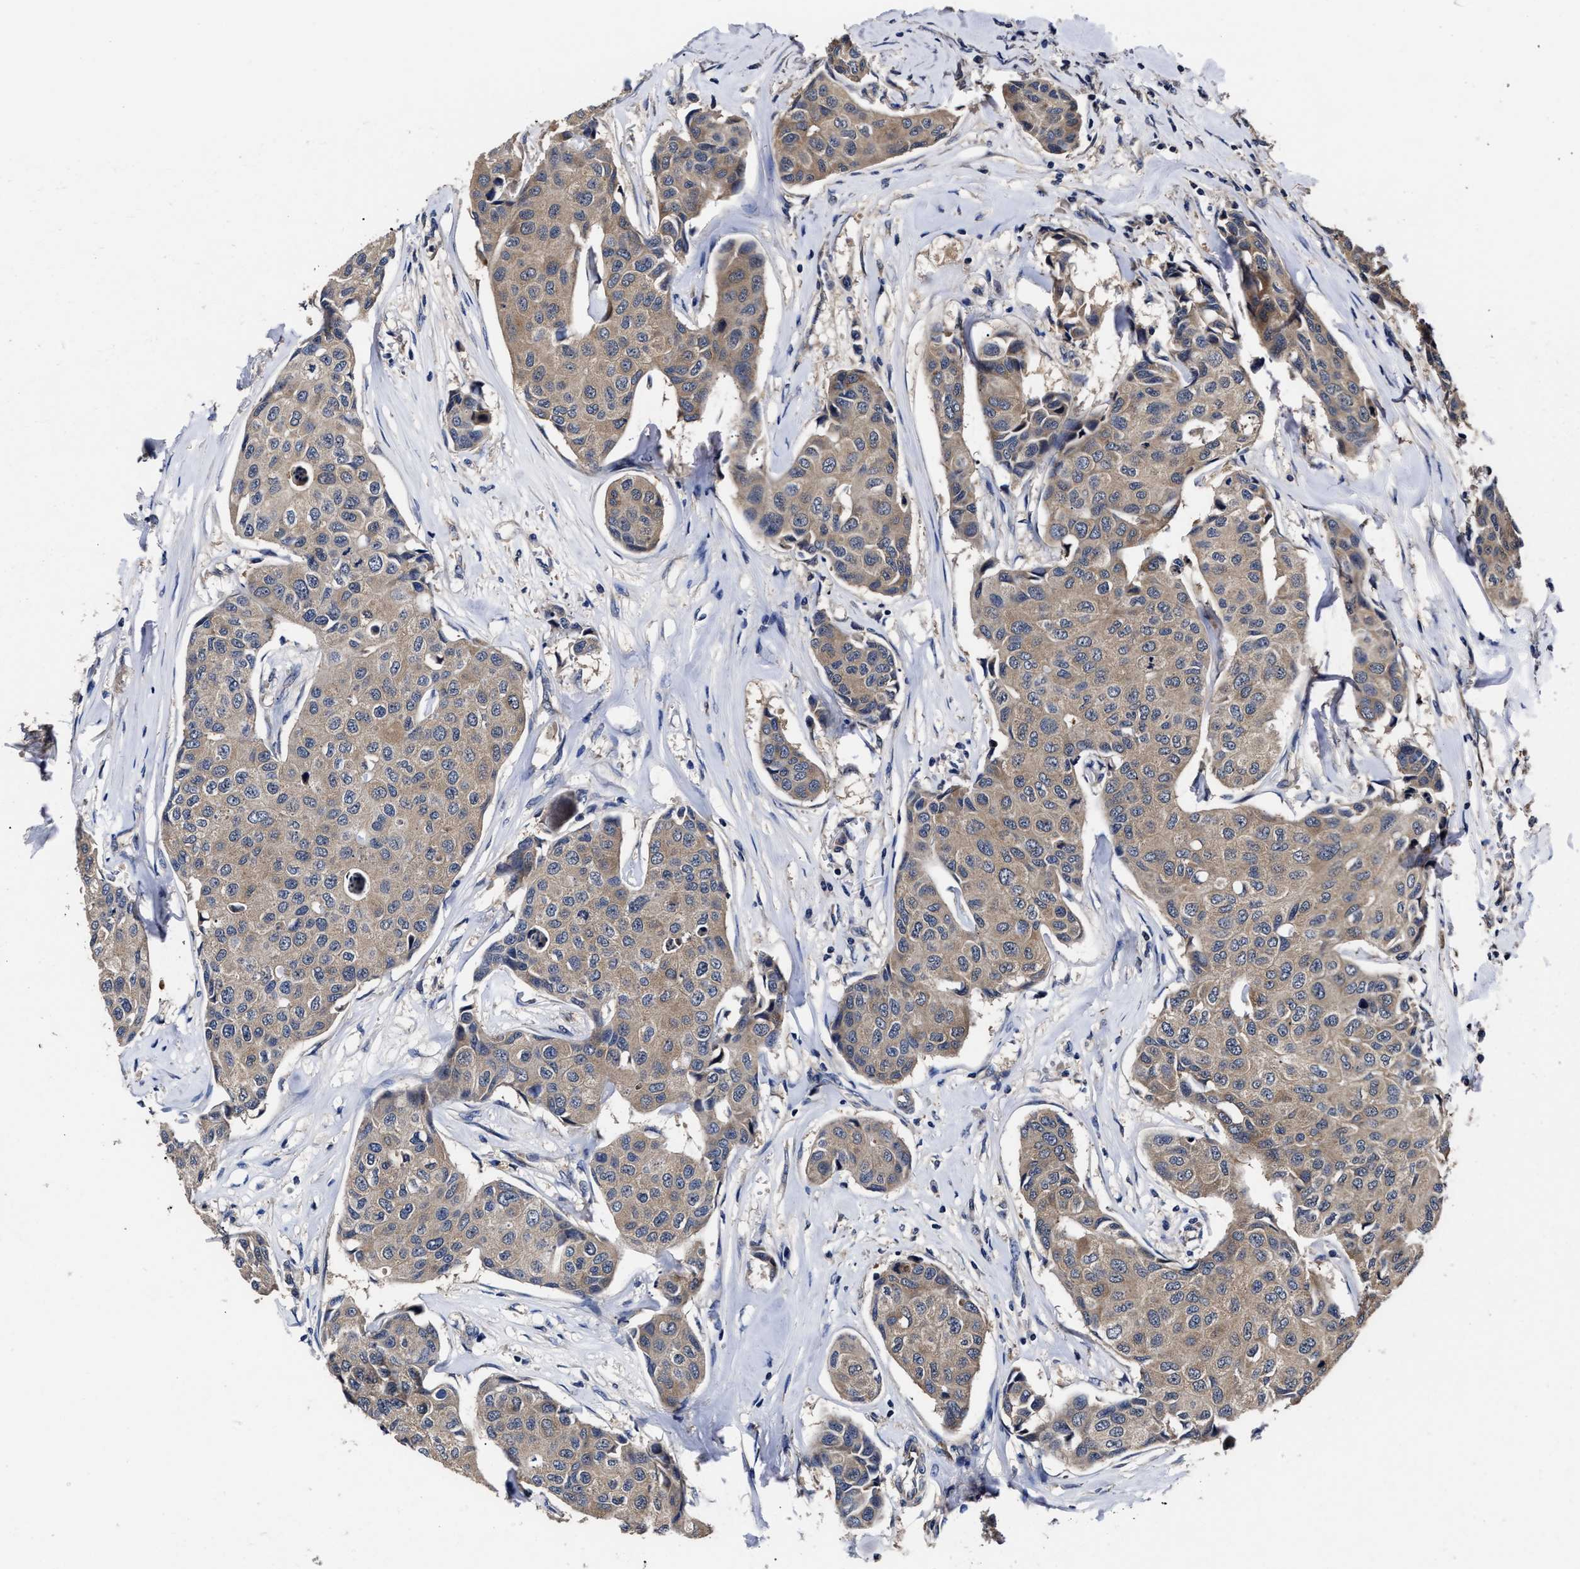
{"staining": {"intensity": "weak", "quantity": "25%-75%", "location": "cytoplasmic/membranous"}, "tissue": "breast cancer", "cell_type": "Tumor cells", "image_type": "cancer", "snomed": [{"axis": "morphology", "description": "Duct carcinoma"}, {"axis": "topography", "description": "Breast"}], "caption": "Immunohistochemical staining of human invasive ductal carcinoma (breast) displays low levels of weak cytoplasmic/membranous protein expression in about 25%-75% of tumor cells.", "gene": "SOCS5", "patient": {"sex": "female", "age": 80}}